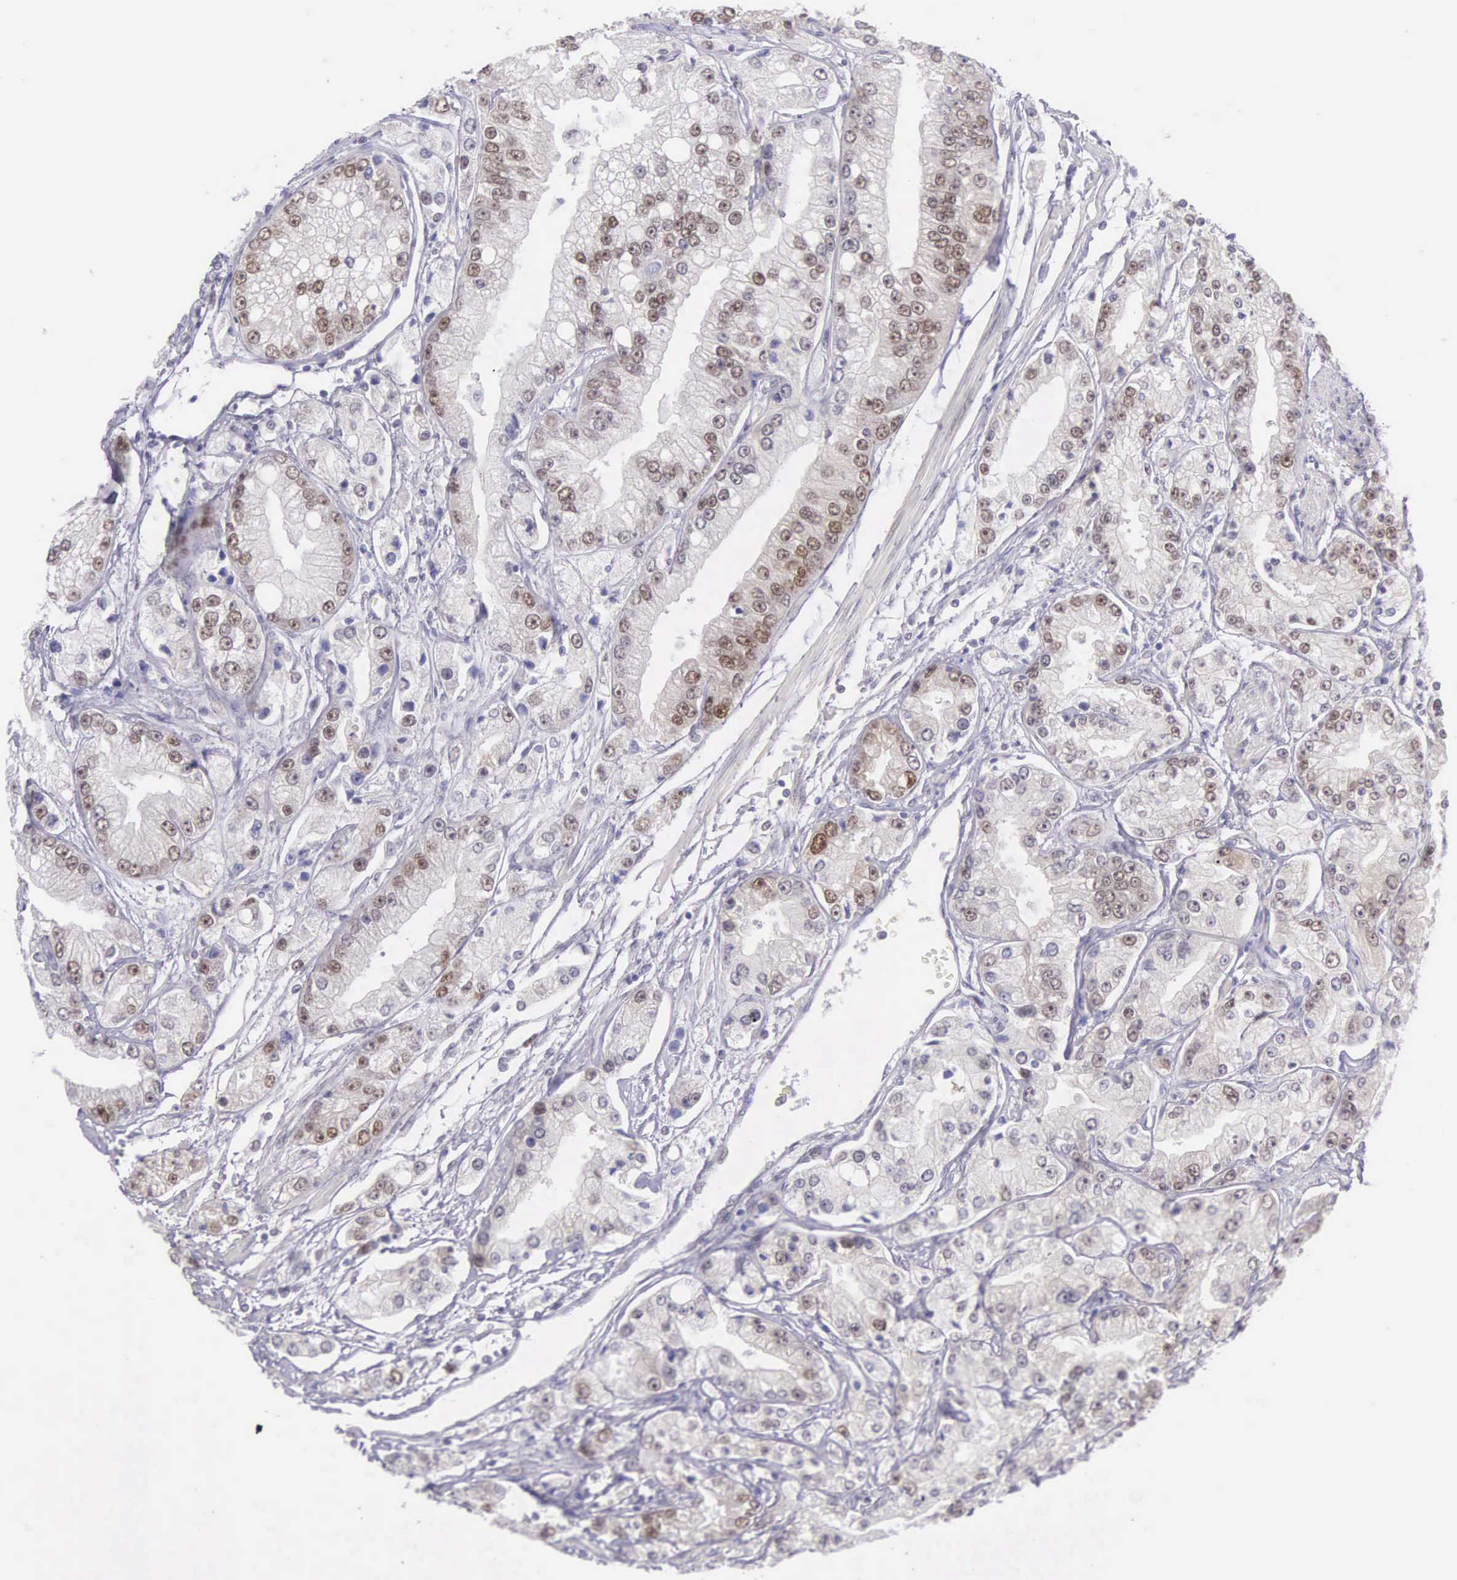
{"staining": {"intensity": "weak", "quantity": "25%-75%", "location": "nuclear"}, "tissue": "prostate cancer", "cell_type": "Tumor cells", "image_type": "cancer", "snomed": [{"axis": "morphology", "description": "Adenocarcinoma, Medium grade"}, {"axis": "topography", "description": "Prostate"}], "caption": "Protein staining exhibits weak nuclear positivity in about 25%-75% of tumor cells in prostate cancer (adenocarcinoma (medium-grade)).", "gene": "CCDC117", "patient": {"sex": "male", "age": 72}}